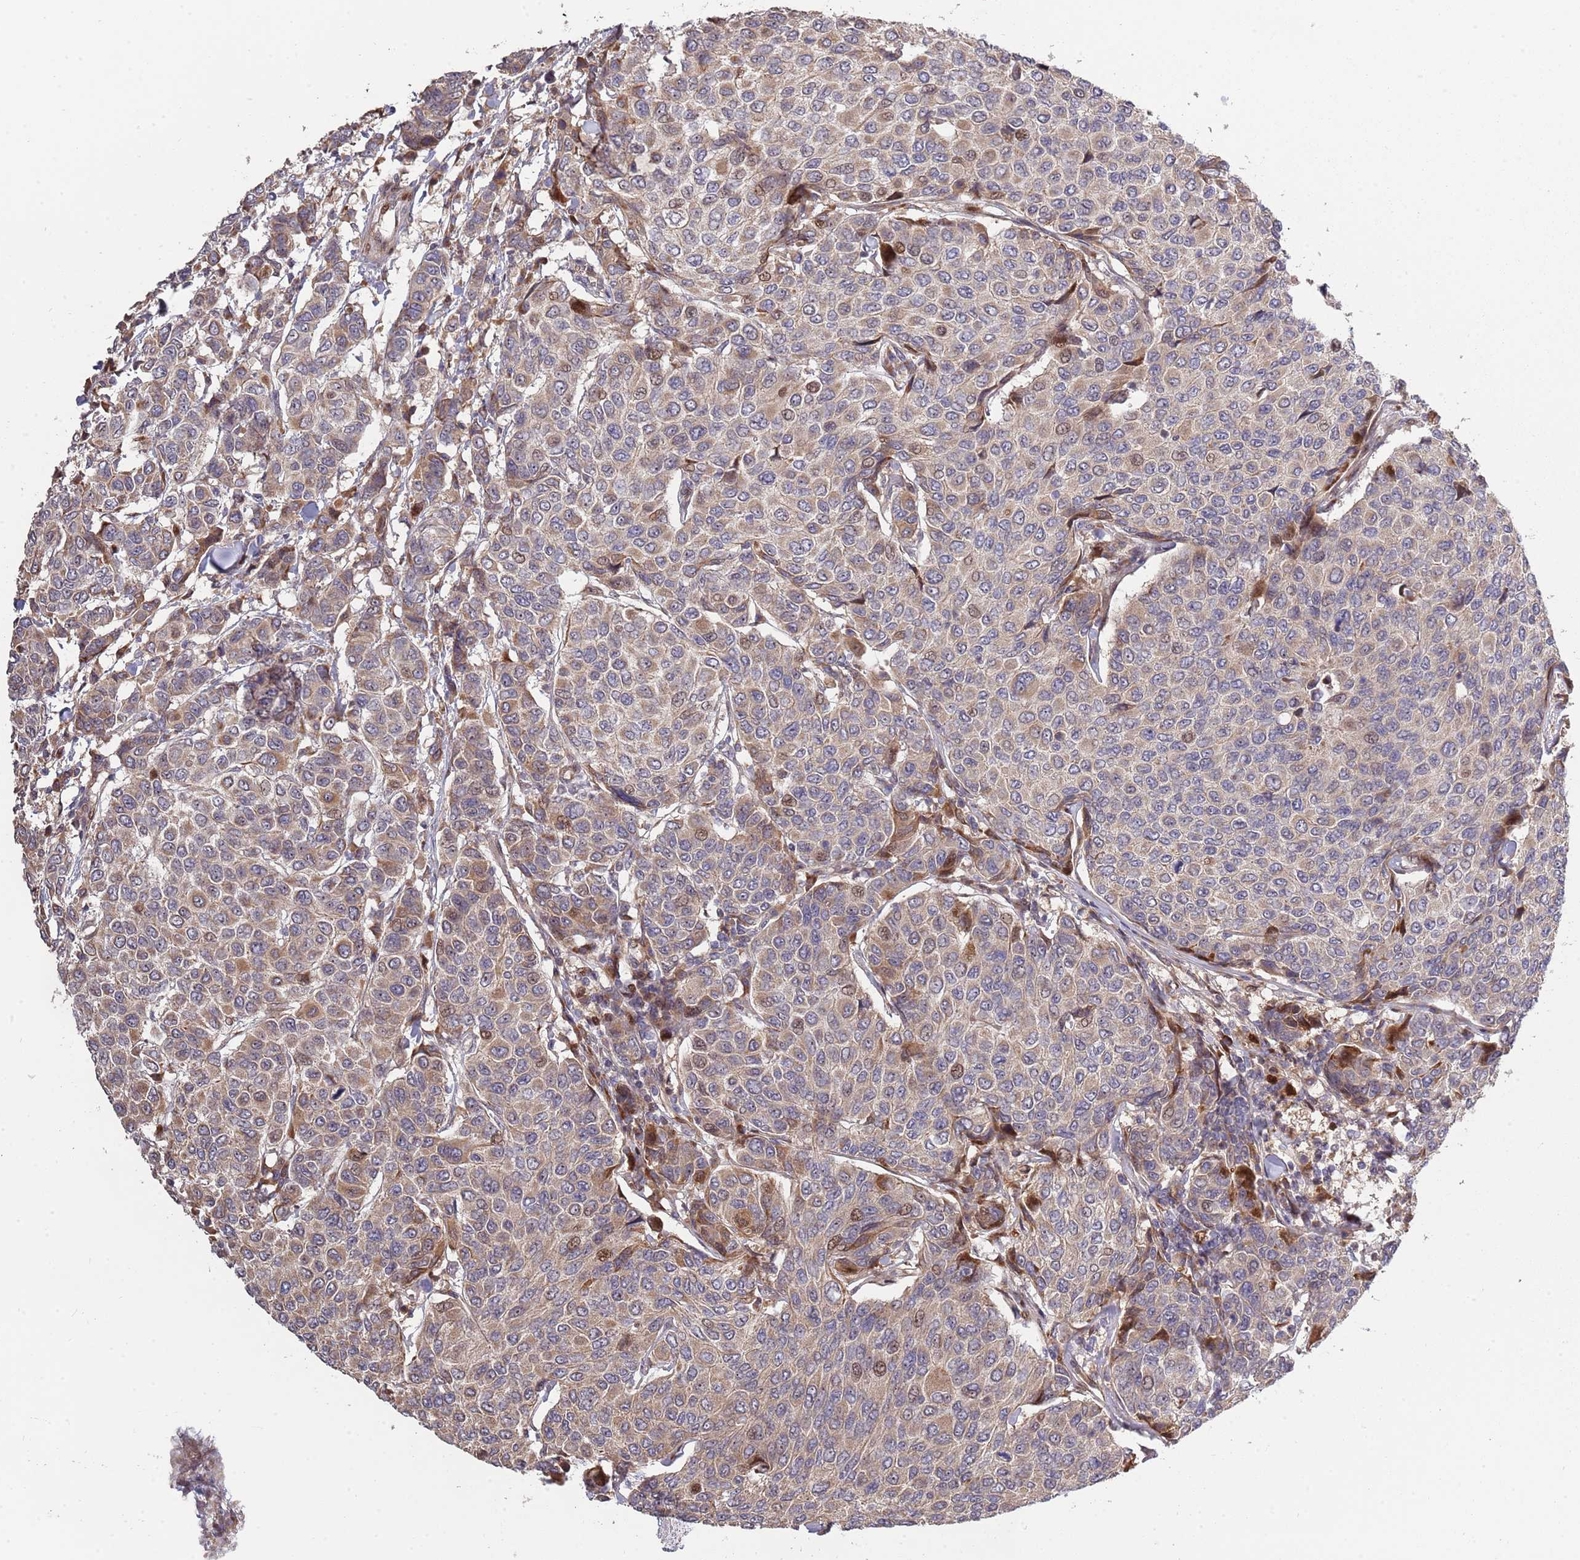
{"staining": {"intensity": "moderate", "quantity": "25%-75%", "location": "cytoplasmic/membranous,nuclear"}, "tissue": "breast cancer", "cell_type": "Tumor cells", "image_type": "cancer", "snomed": [{"axis": "morphology", "description": "Duct carcinoma"}, {"axis": "topography", "description": "Breast"}], "caption": "The histopathology image displays immunohistochemical staining of breast cancer (infiltrating ductal carcinoma). There is moderate cytoplasmic/membranous and nuclear expression is appreciated in about 25%-75% of tumor cells.", "gene": "SYNDIG1L", "patient": {"sex": "female", "age": 55}}